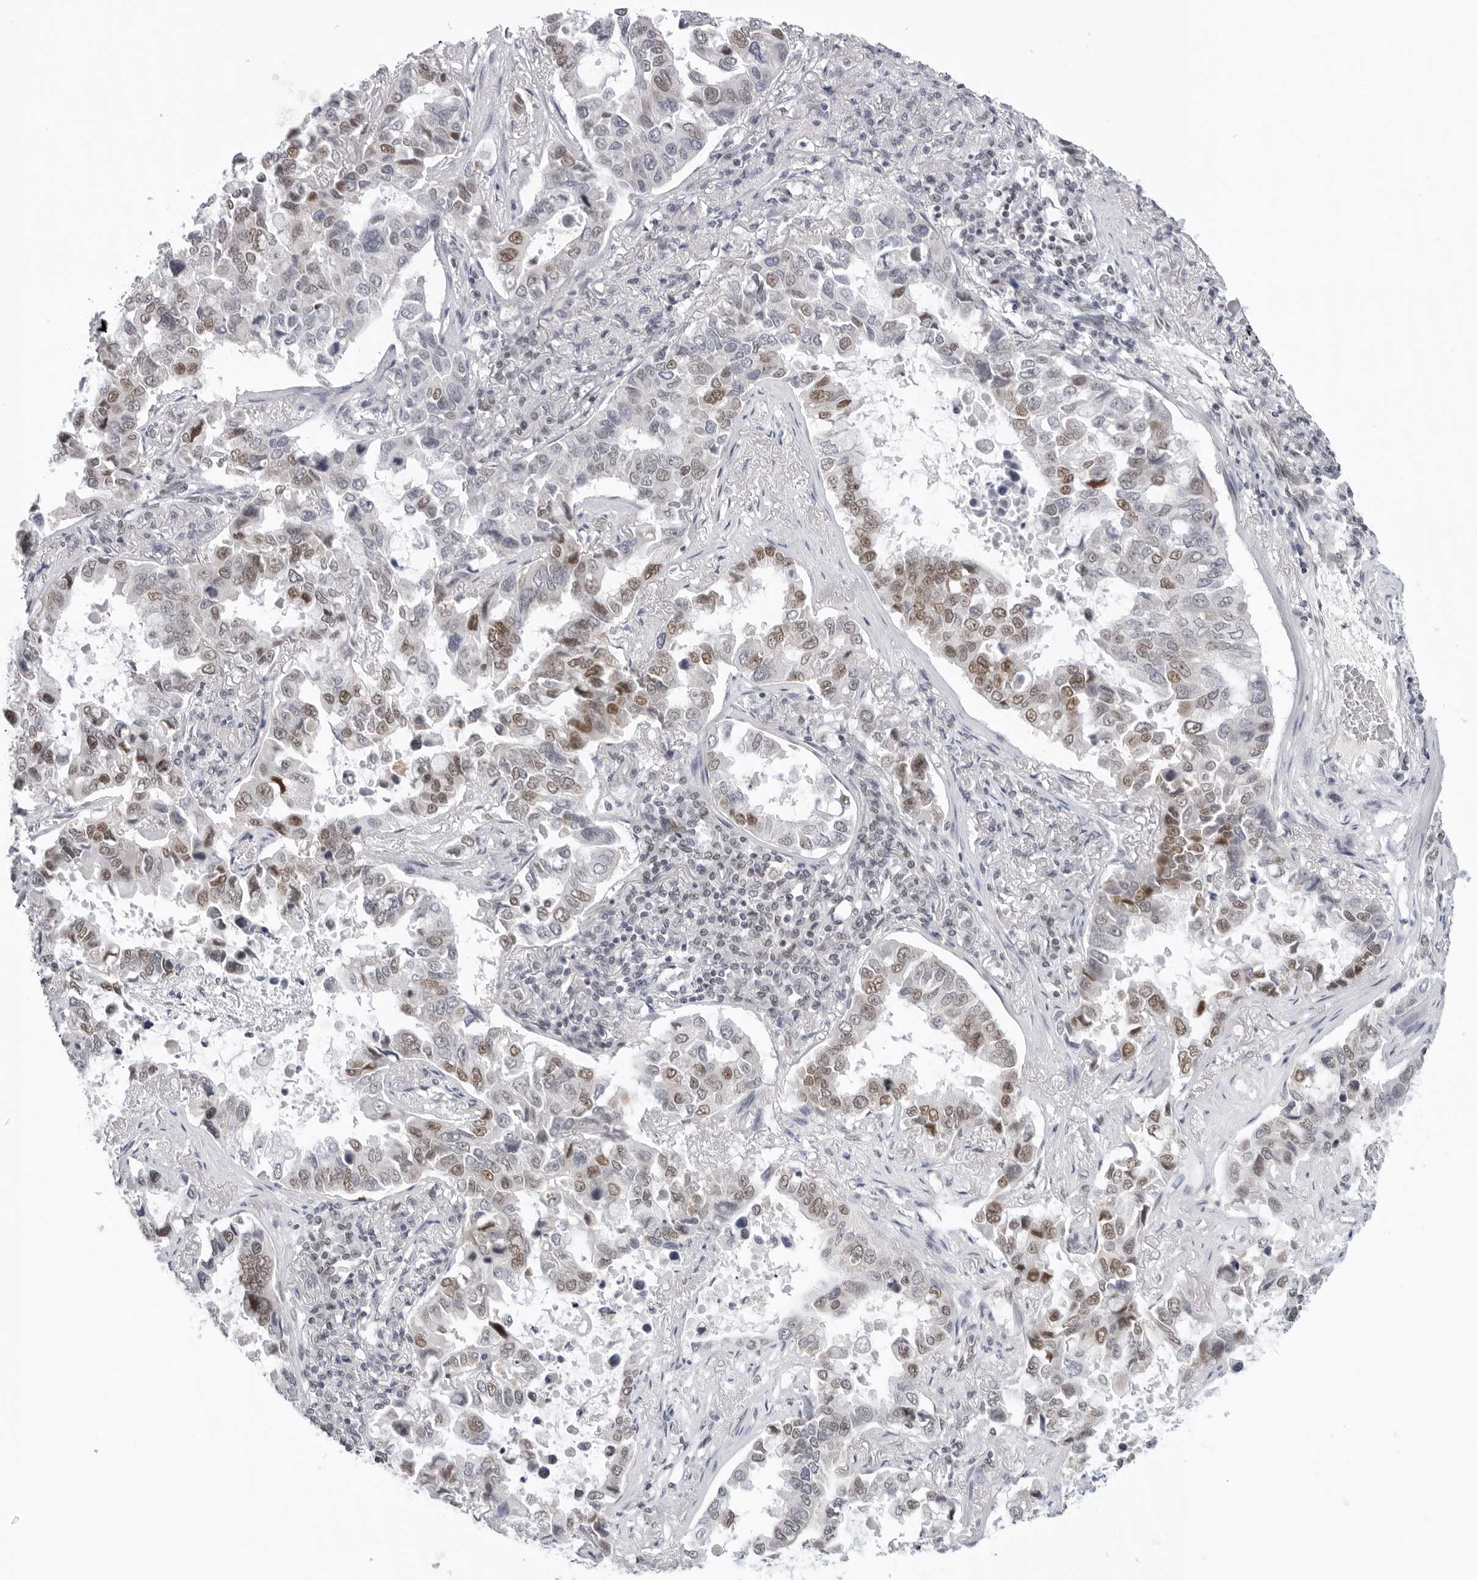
{"staining": {"intensity": "moderate", "quantity": "25%-75%", "location": "cytoplasmic/membranous,nuclear"}, "tissue": "lung cancer", "cell_type": "Tumor cells", "image_type": "cancer", "snomed": [{"axis": "morphology", "description": "Squamous cell carcinoma, NOS"}, {"axis": "topography", "description": "Lung"}], "caption": "The photomicrograph reveals a brown stain indicating the presence of a protein in the cytoplasmic/membranous and nuclear of tumor cells in lung squamous cell carcinoma.", "gene": "FOXK2", "patient": {"sex": "male", "age": 66}}